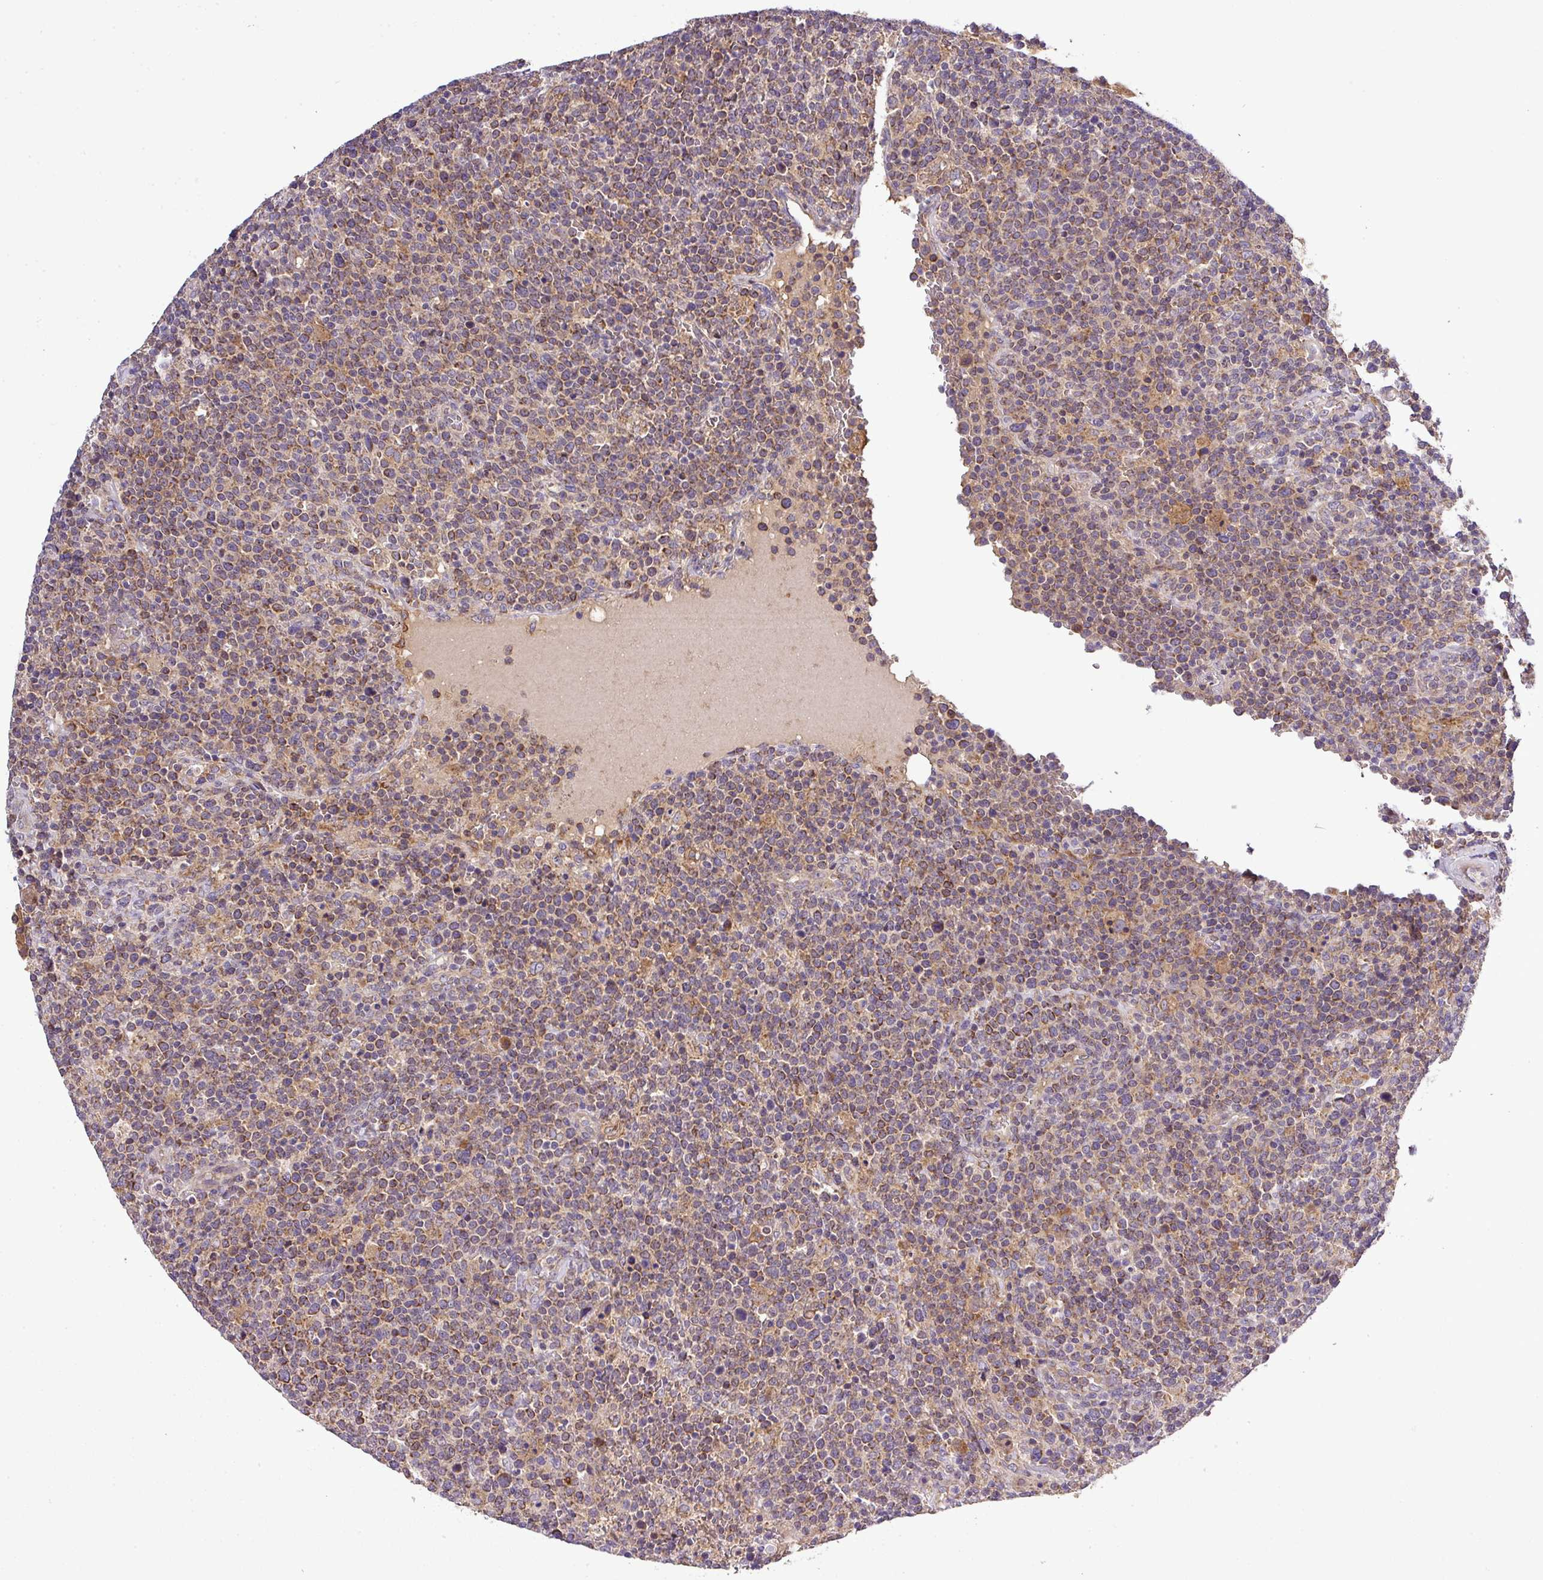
{"staining": {"intensity": "moderate", "quantity": ">75%", "location": "cytoplasmic/membranous"}, "tissue": "lymphoma", "cell_type": "Tumor cells", "image_type": "cancer", "snomed": [{"axis": "morphology", "description": "Malignant lymphoma, non-Hodgkin's type, High grade"}, {"axis": "topography", "description": "Lymph node"}], "caption": "Immunohistochemical staining of human lymphoma demonstrates moderate cytoplasmic/membranous protein positivity in about >75% of tumor cells. (DAB (3,3'-diaminobenzidine) IHC, brown staining for protein, blue staining for nuclei).", "gene": "ZNF513", "patient": {"sex": "male", "age": 61}}